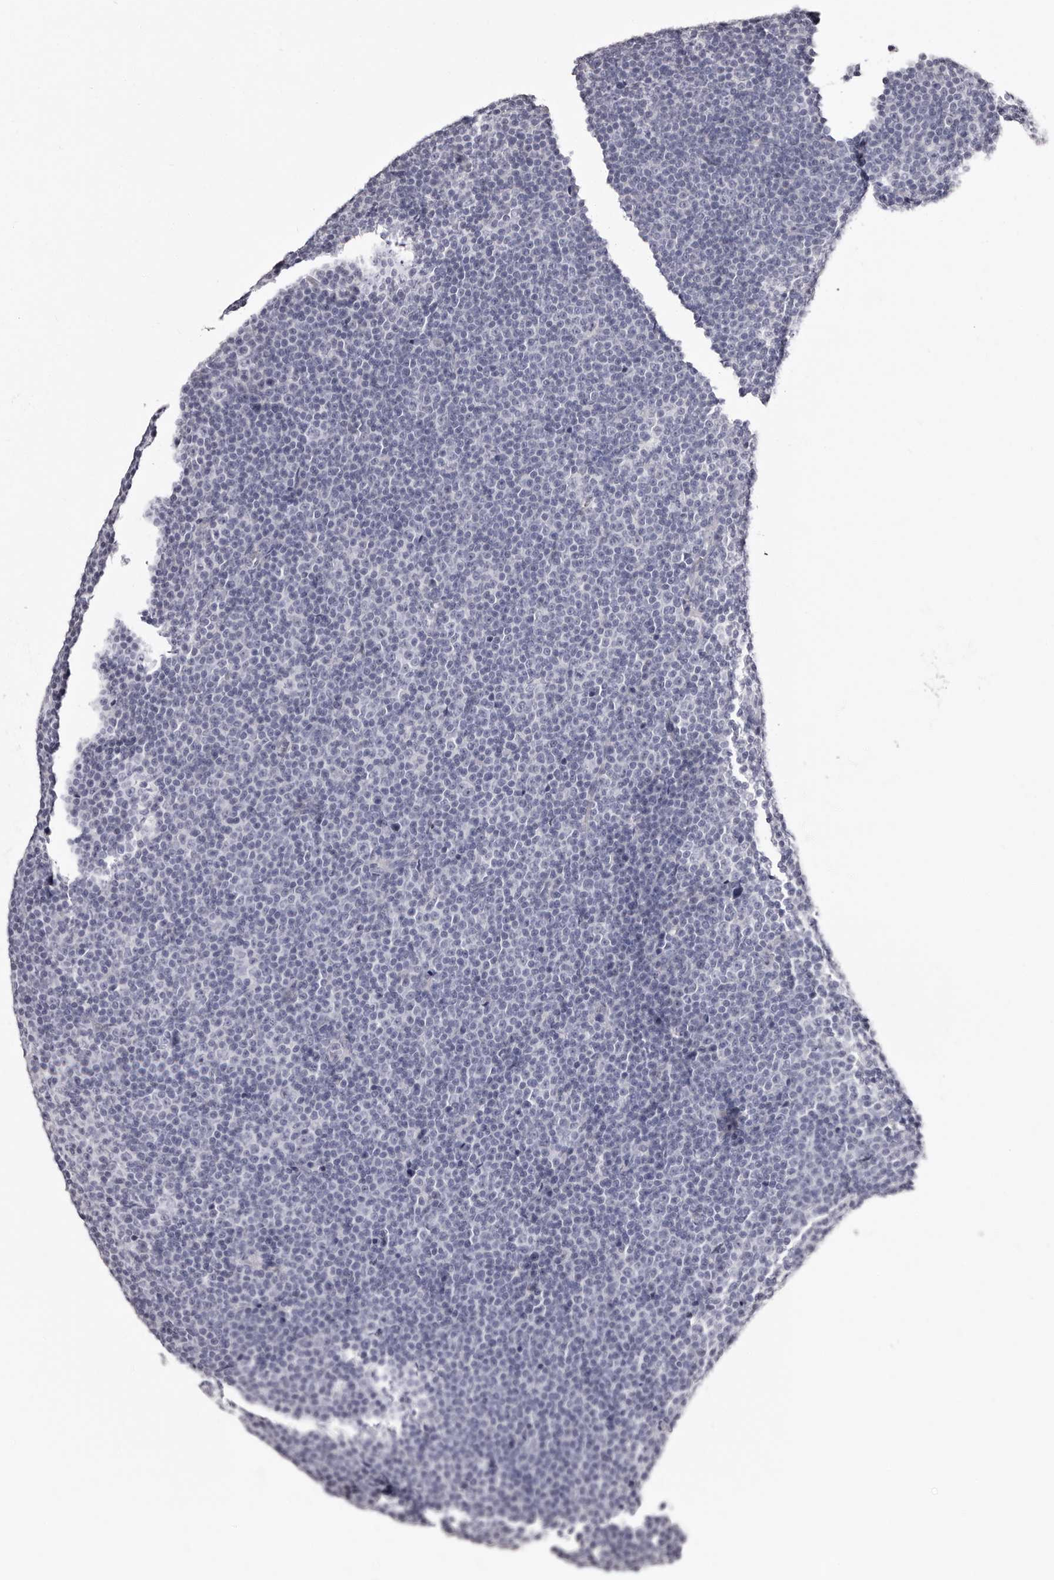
{"staining": {"intensity": "negative", "quantity": "none", "location": "none"}, "tissue": "lymphoma", "cell_type": "Tumor cells", "image_type": "cancer", "snomed": [{"axis": "morphology", "description": "Malignant lymphoma, non-Hodgkin's type, Low grade"}, {"axis": "topography", "description": "Lymph node"}], "caption": "High magnification brightfield microscopy of malignant lymphoma, non-Hodgkin's type (low-grade) stained with DAB (3,3'-diaminobenzidine) (brown) and counterstained with hematoxylin (blue): tumor cells show no significant expression. Brightfield microscopy of immunohistochemistry stained with DAB (brown) and hematoxylin (blue), captured at high magnification.", "gene": "TBC1D22B", "patient": {"sex": "female", "age": 67}}